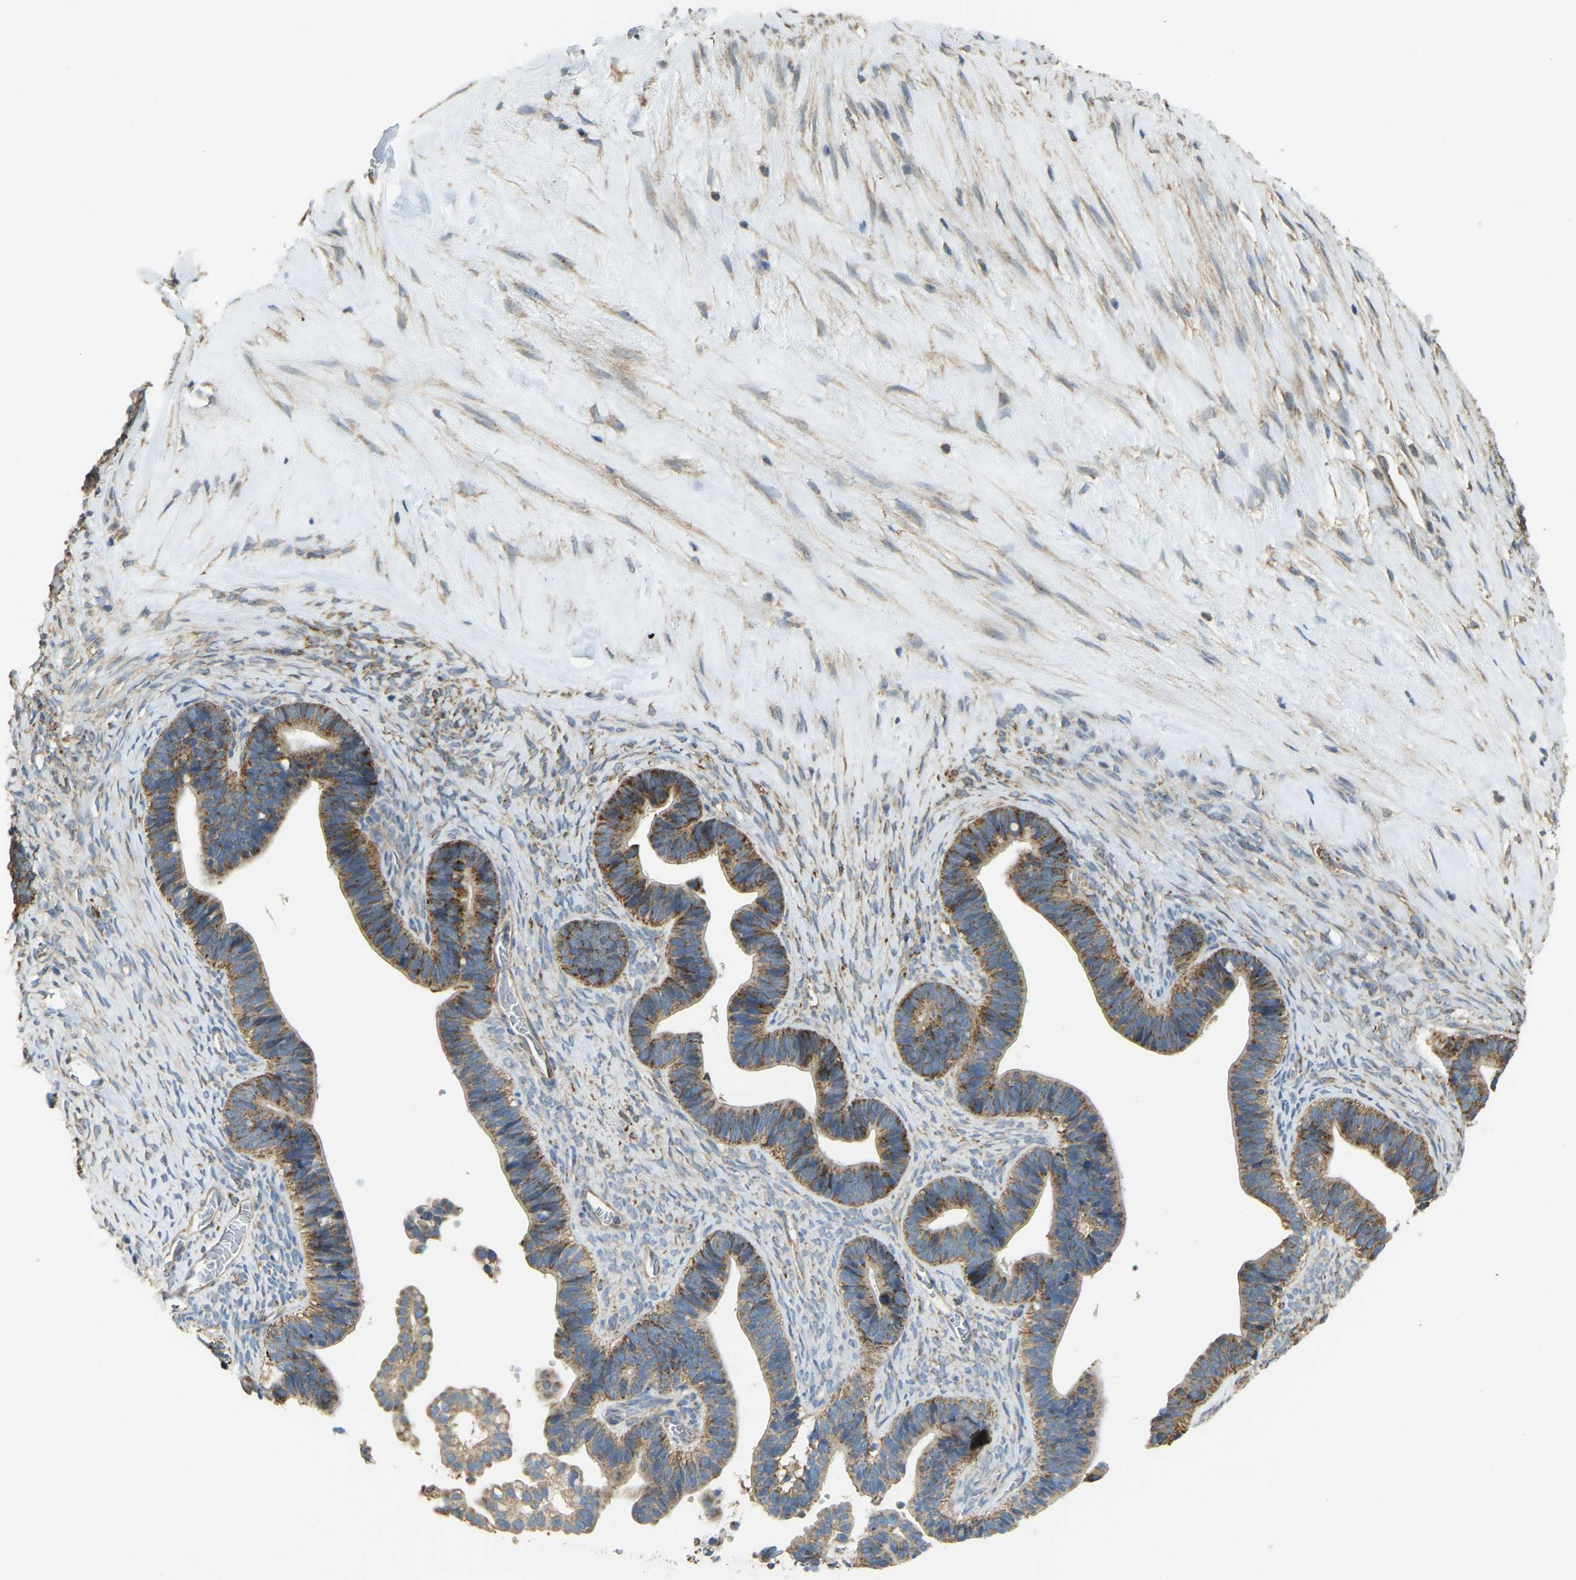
{"staining": {"intensity": "moderate", "quantity": ">75%", "location": "cytoplasmic/membranous"}, "tissue": "ovarian cancer", "cell_type": "Tumor cells", "image_type": "cancer", "snomed": [{"axis": "morphology", "description": "Cystadenocarcinoma, serous, NOS"}, {"axis": "topography", "description": "Ovary"}], "caption": "The photomicrograph displays a brown stain indicating the presence of a protein in the cytoplasmic/membranous of tumor cells in ovarian cancer.", "gene": "PSMD7", "patient": {"sex": "female", "age": 56}}